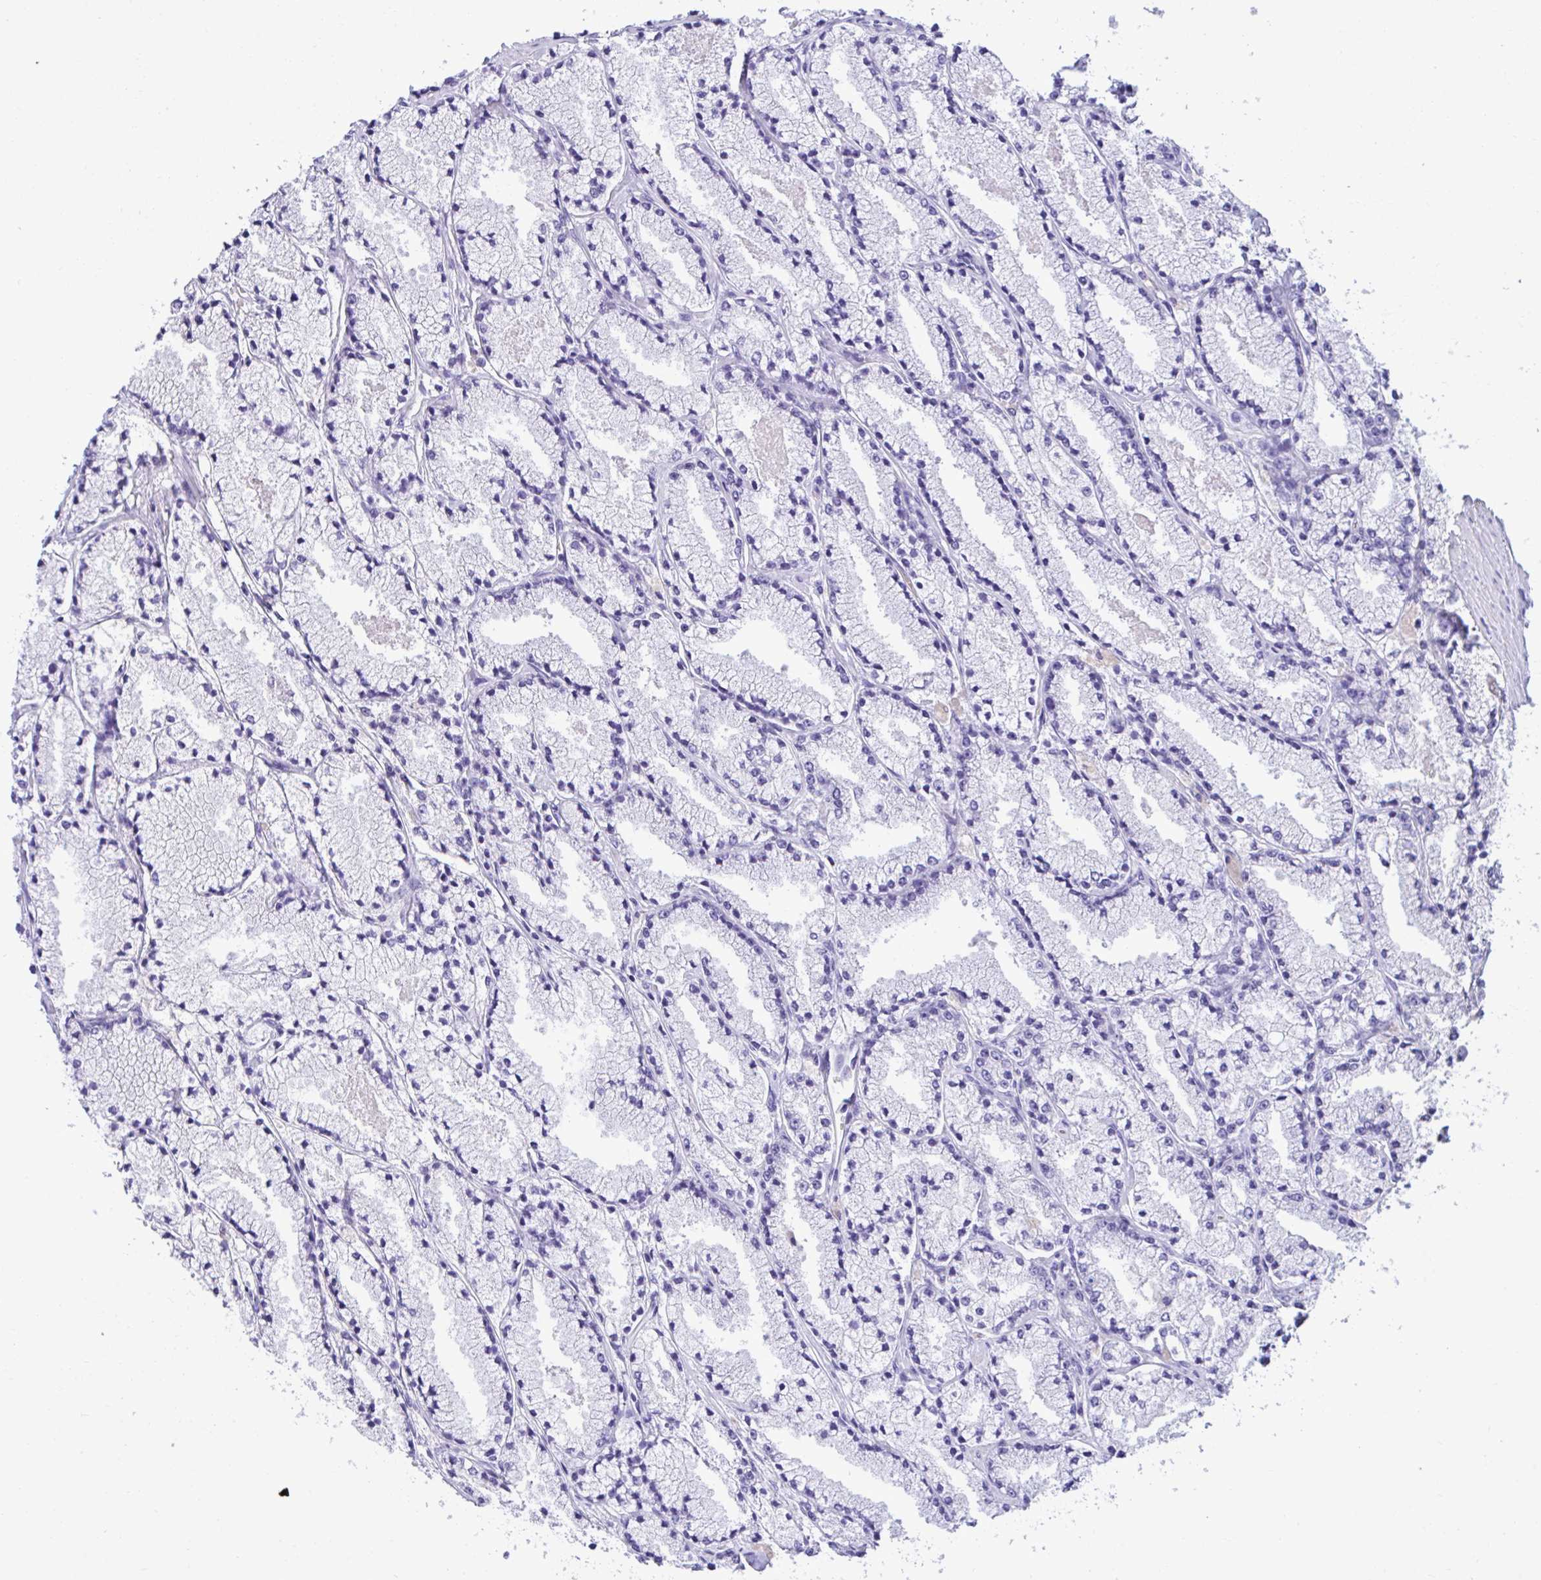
{"staining": {"intensity": "negative", "quantity": "none", "location": "none"}, "tissue": "prostate cancer", "cell_type": "Tumor cells", "image_type": "cancer", "snomed": [{"axis": "morphology", "description": "Adenocarcinoma, High grade"}, {"axis": "topography", "description": "Prostate"}], "caption": "DAB (3,3'-diaminobenzidine) immunohistochemical staining of human high-grade adenocarcinoma (prostate) exhibits no significant staining in tumor cells. (Brightfield microscopy of DAB IHC at high magnification).", "gene": "PGM2L1", "patient": {"sex": "male", "age": 63}}